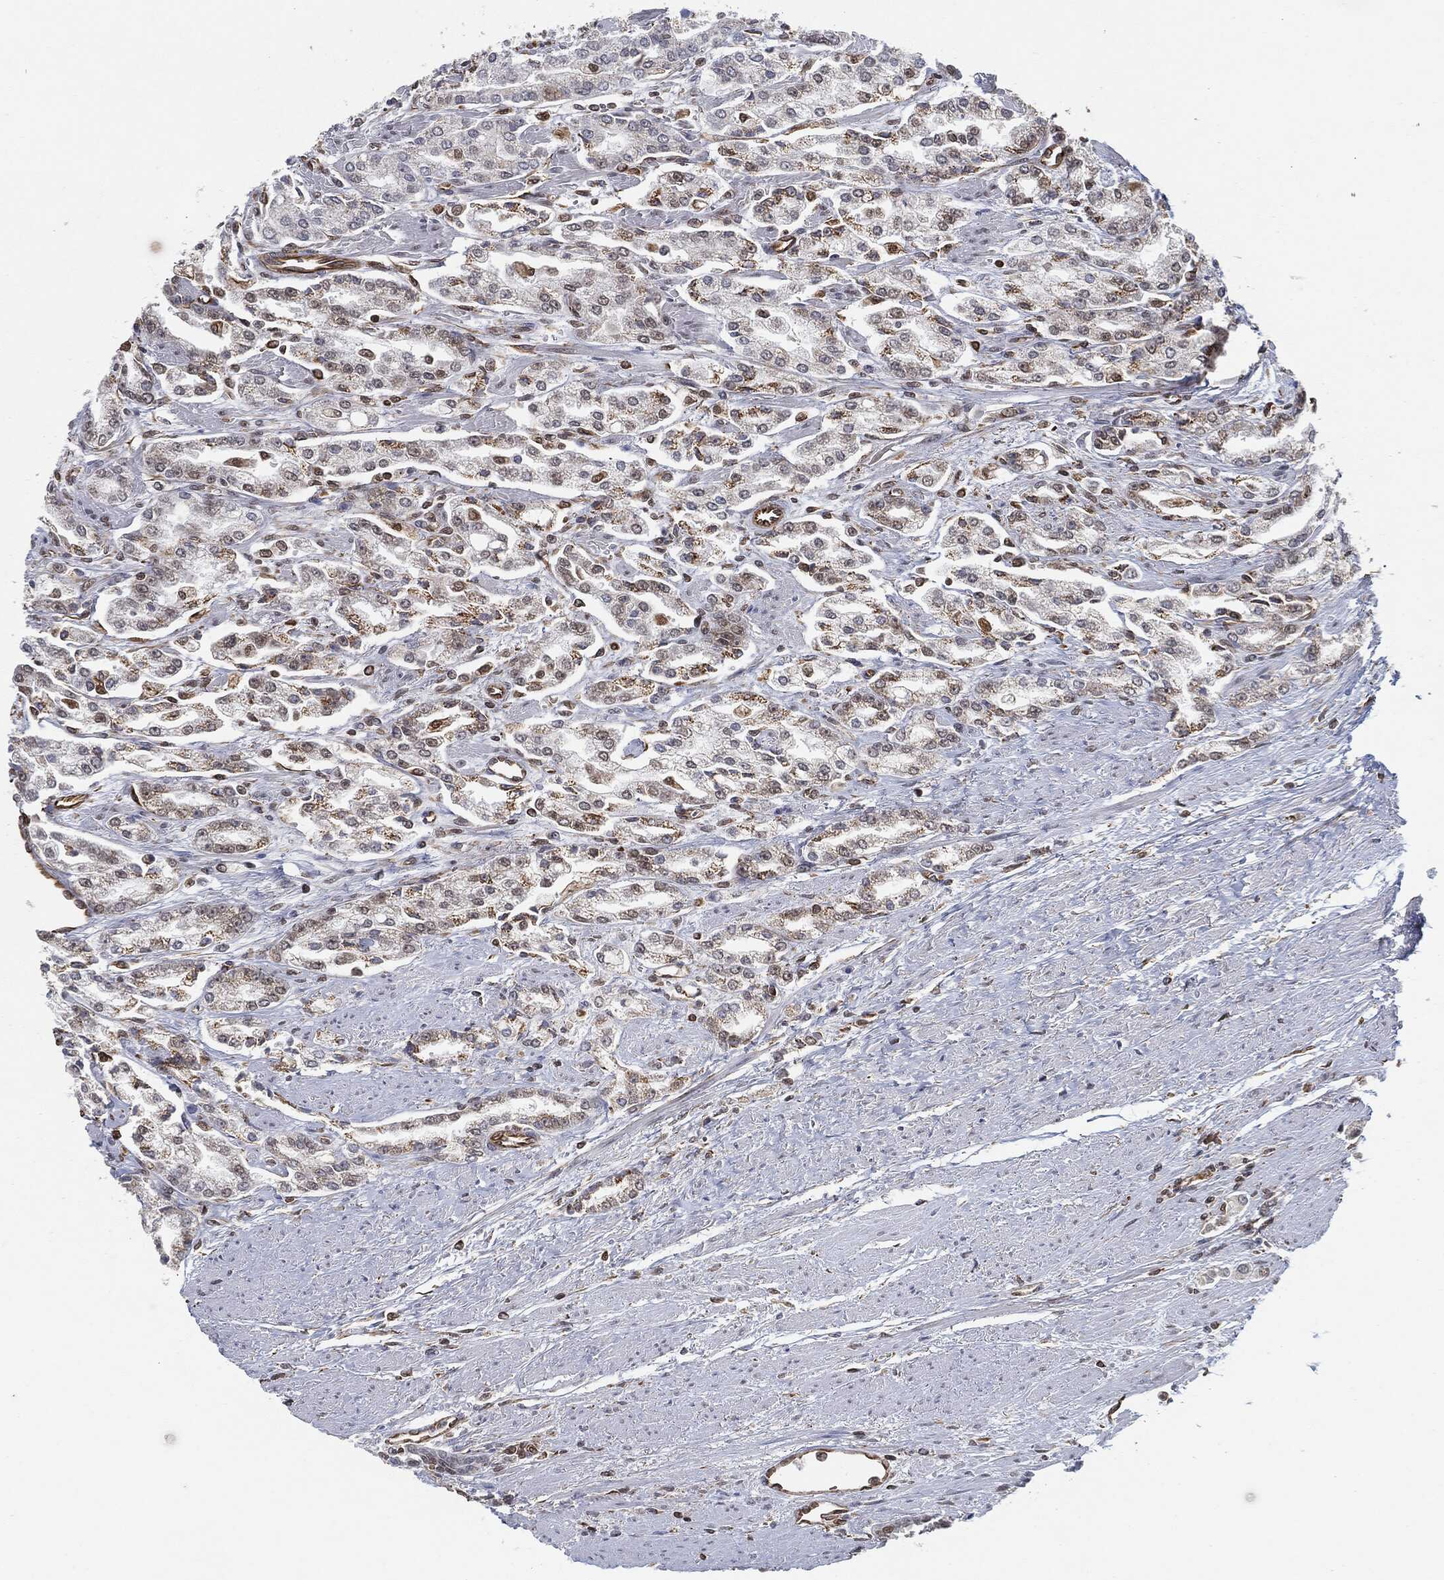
{"staining": {"intensity": "weak", "quantity": "25%-75%", "location": "nuclear"}, "tissue": "prostate cancer", "cell_type": "Tumor cells", "image_type": "cancer", "snomed": [{"axis": "morphology", "description": "Adenocarcinoma, Medium grade"}, {"axis": "topography", "description": "Prostate"}], "caption": "Protein expression analysis of human prostate cancer reveals weak nuclear positivity in approximately 25%-75% of tumor cells.", "gene": "TP53RK", "patient": {"sex": "male", "age": 71}}